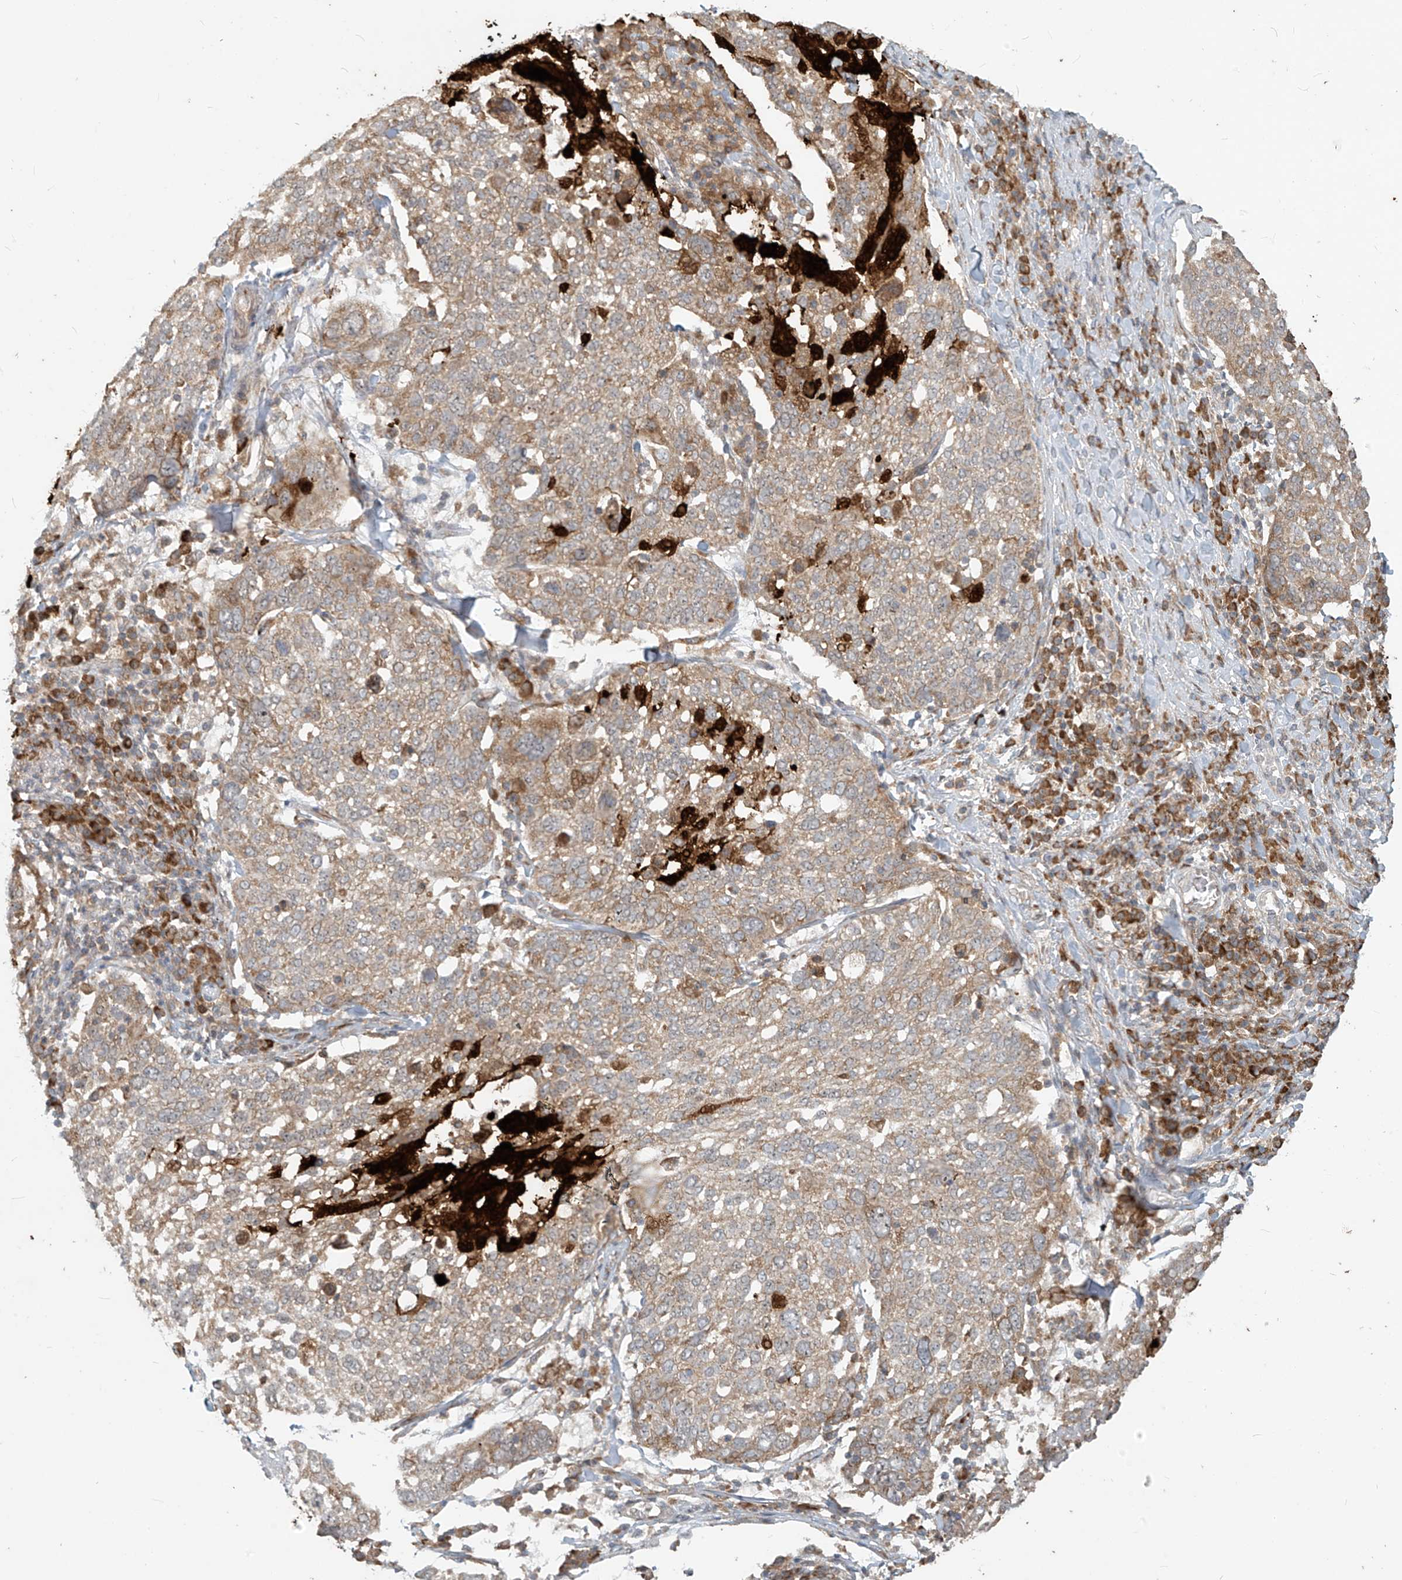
{"staining": {"intensity": "moderate", "quantity": ">75%", "location": "cytoplasmic/membranous"}, "tissue": "lung cancer", "cell_type": "Tumor cells", "image_type": "cancer", "snomed": [{"axis": "morphology", "description": "Squamous cell carcinoma, NOS"}, {"axis": "topography", "description": "Lung"}], "caption": "Tumor cells exhibit medium levels of moderate cytoplasmic/membranous staining in about >75% of cells in squamous cell carcinoma (lung). Using DAB (brown) and hematoxylin (blue) stains, captured at high magnification using brightfield microscopy.", "gene": "KATNIP", "patient": {"sex": "male", "age": 65}}